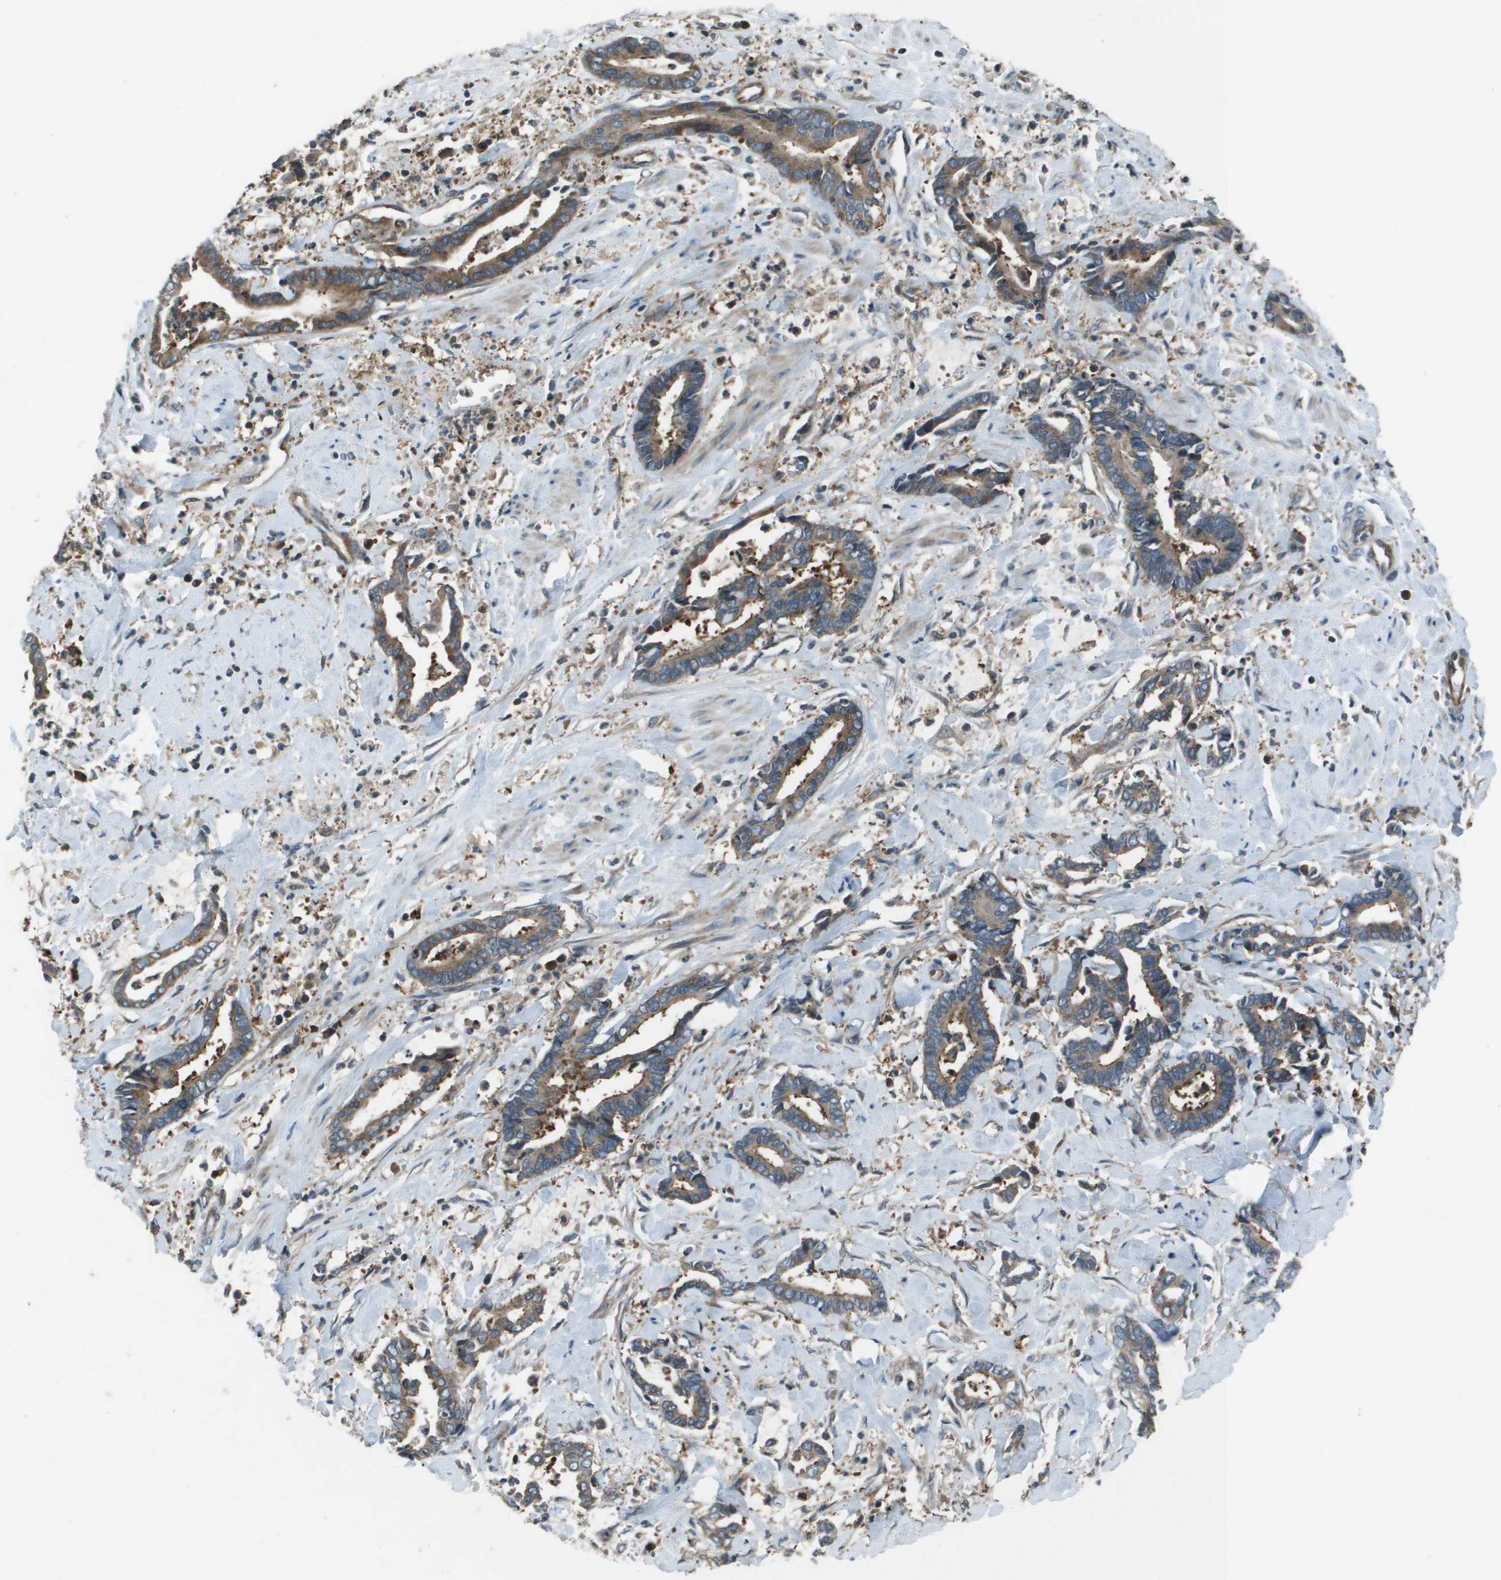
{"staining": {"intensity": "moderate", "quantity": ">75%", "location": "cytoplasmic/membranous"}, "tissue": "cervical cancer", "cell_type": "Tumor cells", "image_type": "cancer", "snomed": [{"axis": "morphology", "description": "Adenocarcinoma, NOS"}, {"axis": "topography", "description": "Cervix"}], "caption": "Moderate cytoplasmic/membranous positivity for a protein is appreciated in approximately >75% of tumor cells of cervical adenocarcinoma using IHC.", "gene": "EIF3B", "patient": {"sex": "female", "age": 44}}